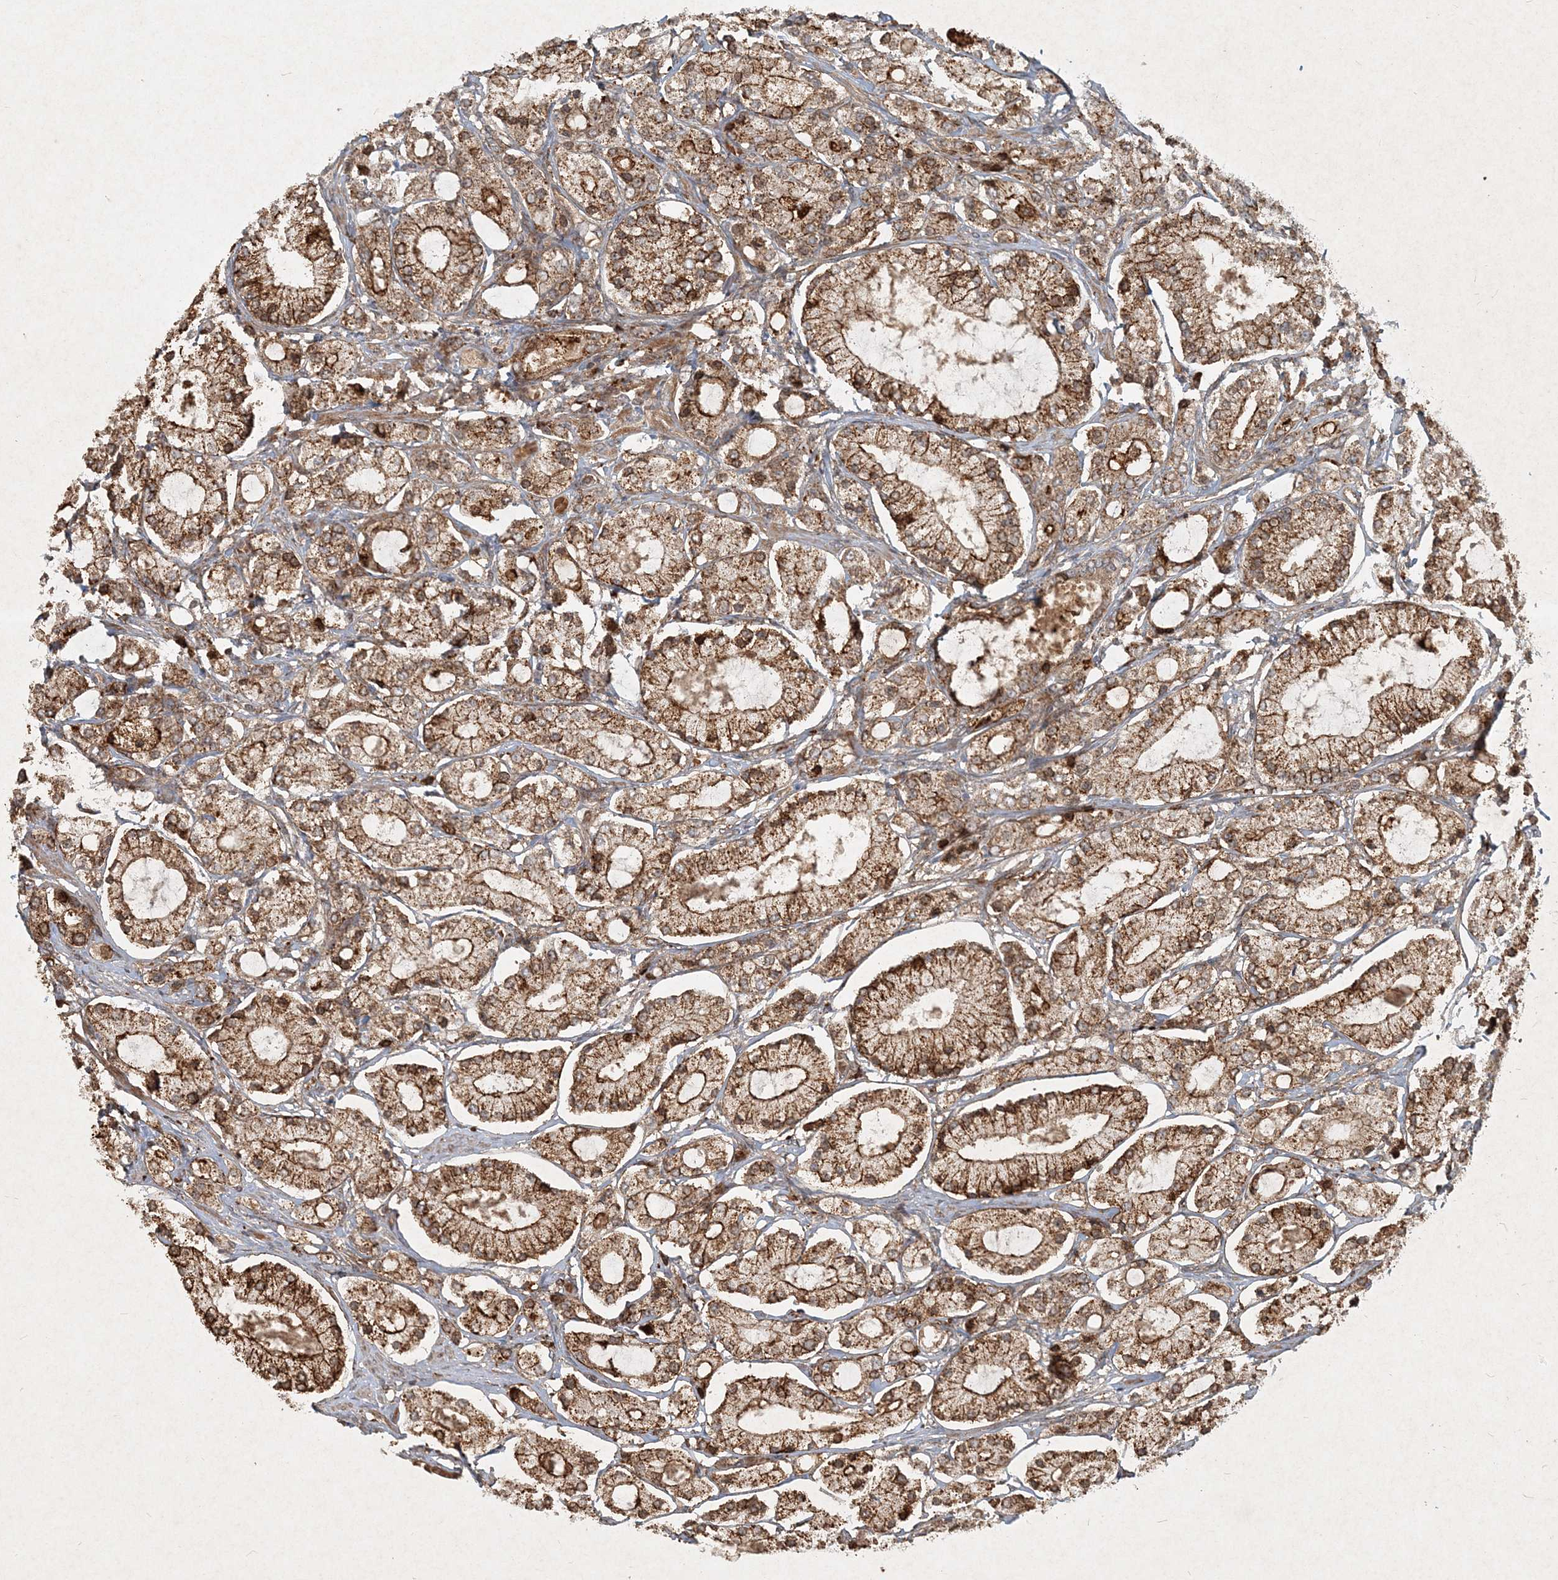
{"staining": {"intensity": "moderate", "quantity": ">75%", "location": "cytoplasmic/membranous,nuclear"}, "tissue": "prostate cancer", "cell_type": "Tumor cells", "image_type": "cancer", "snomed": [{"axis": "morphology", "description": "Adenocarcinoma, High grade"}, {"axis": "topography", "description": "Prostate"}], "caption": "Immunohistochemistry (DAB) staining of high-grade adenocarcinoma (prostate) demonstrates moderate cytoplasmic/membranous and nuclear protein expression in about >75% of tumor cells.", "gene": "NARS1", "patient": {"sex": "male", "age": 65}}